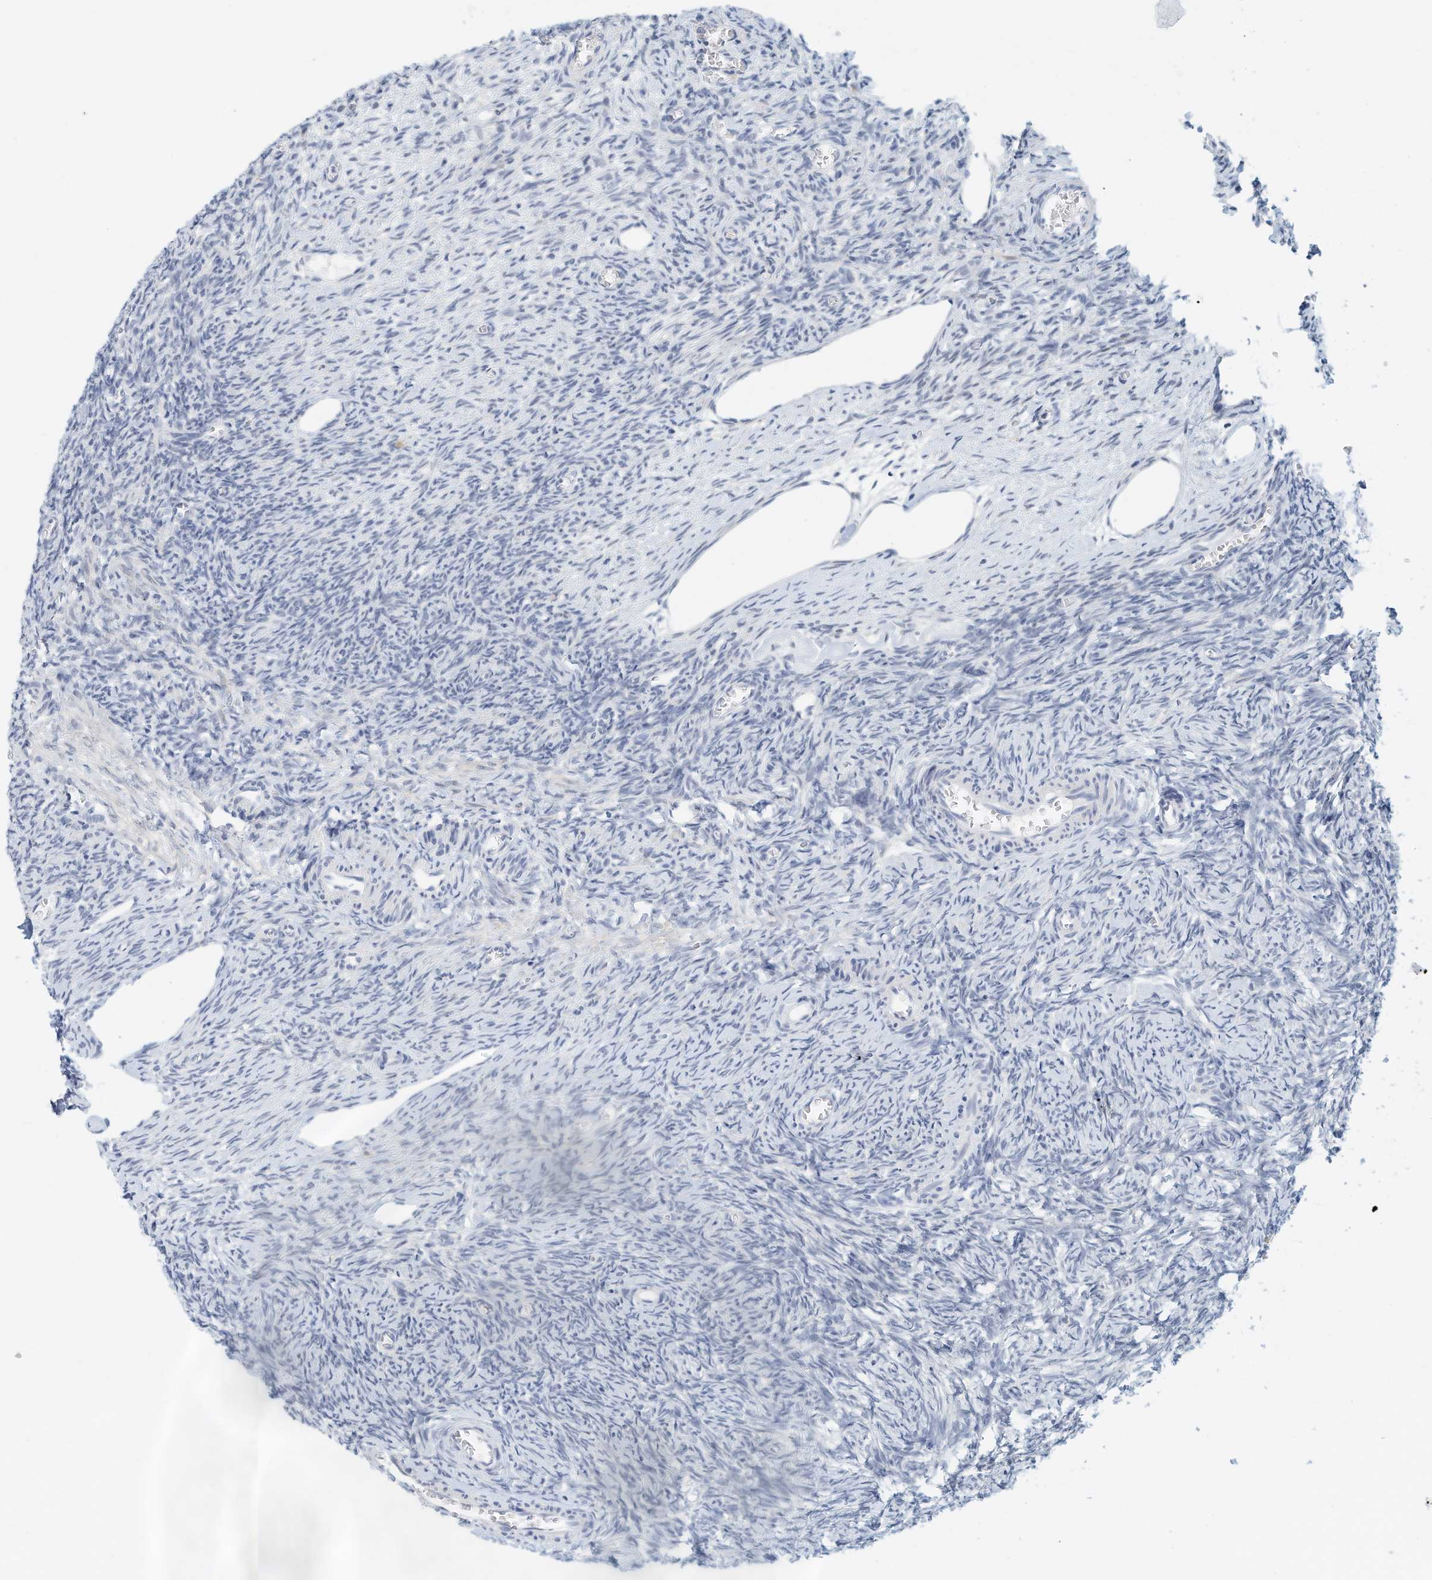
{"staining": {"intensity": "negative", "quantity": "none", "location": "none"}, "tissue": "ovary", "cell_type": "Follicle cells", "image_type": "normal", "snomed": [{"axis": "morphology", "description": "Normal tissue, NOS"}, {"axis": "topography", "description": "Ovary"}], "caption": "The photomicrograph displays no staining of follicle cells in benign ovary. The staining is performed using DAB brown chromogen with nuclei counter-stained in using hematoxylin.", "gene": "ARHGAP28", "patient": {"sex": "female", "age": 27}}